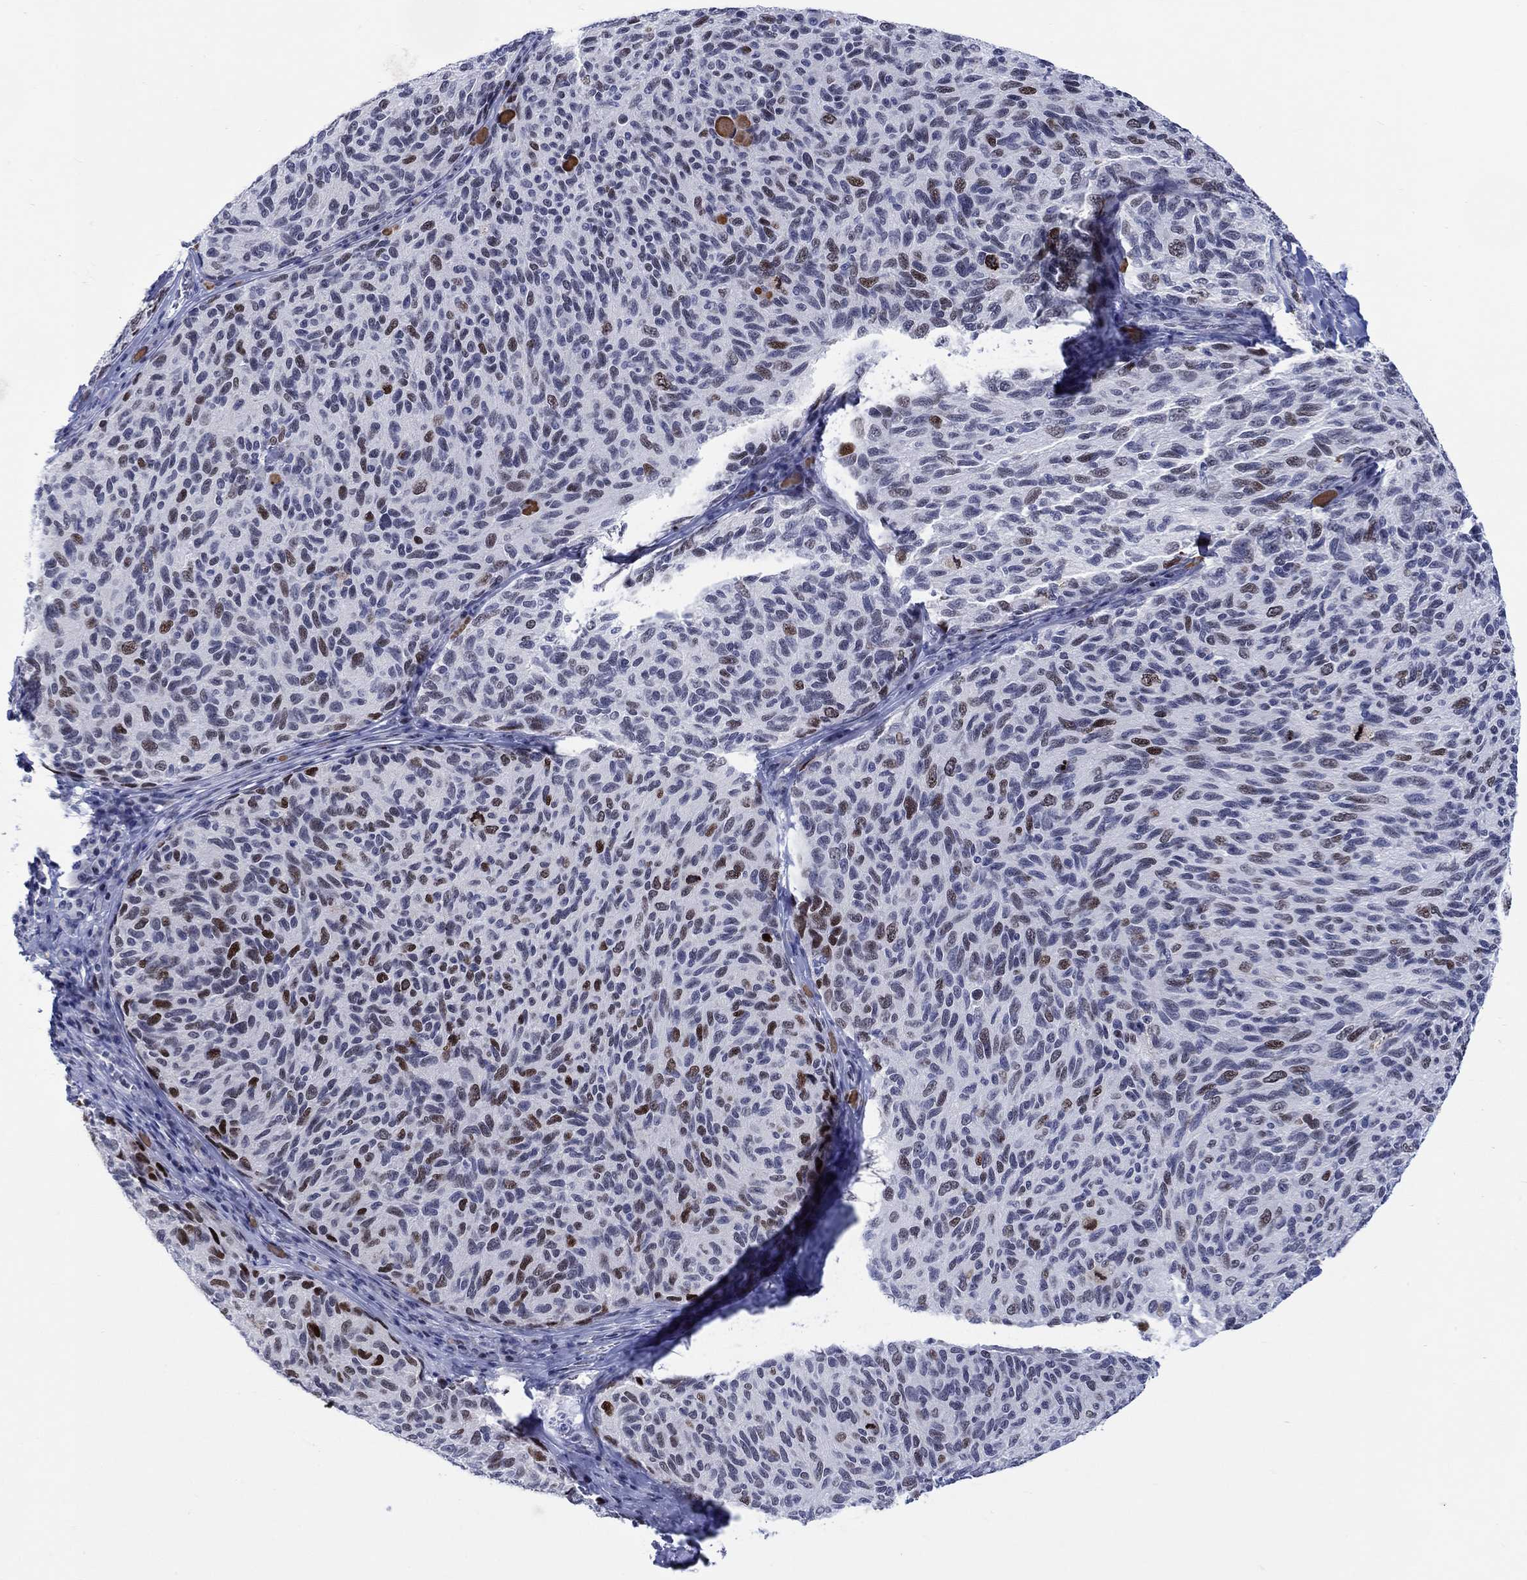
{"staining": {"intensity": "strong", "quantity": "<25%", "location": "nuclear"}, "tissue": "melanoma", "cell_type": "Tumor cells", "image_type": "cancer", "snomed": [{"axis": "morphology", "description": "Malignant melanoma, NOS"}, {"axis": "topography", "description": "Skin"}], "caption": "Tumor cells exhibit medium levels of strong nuclear positivity in approximately <25% of cells in human melanoma.", "gene": "CDCA2", "patient": {"sex": "female", "age": 73}}